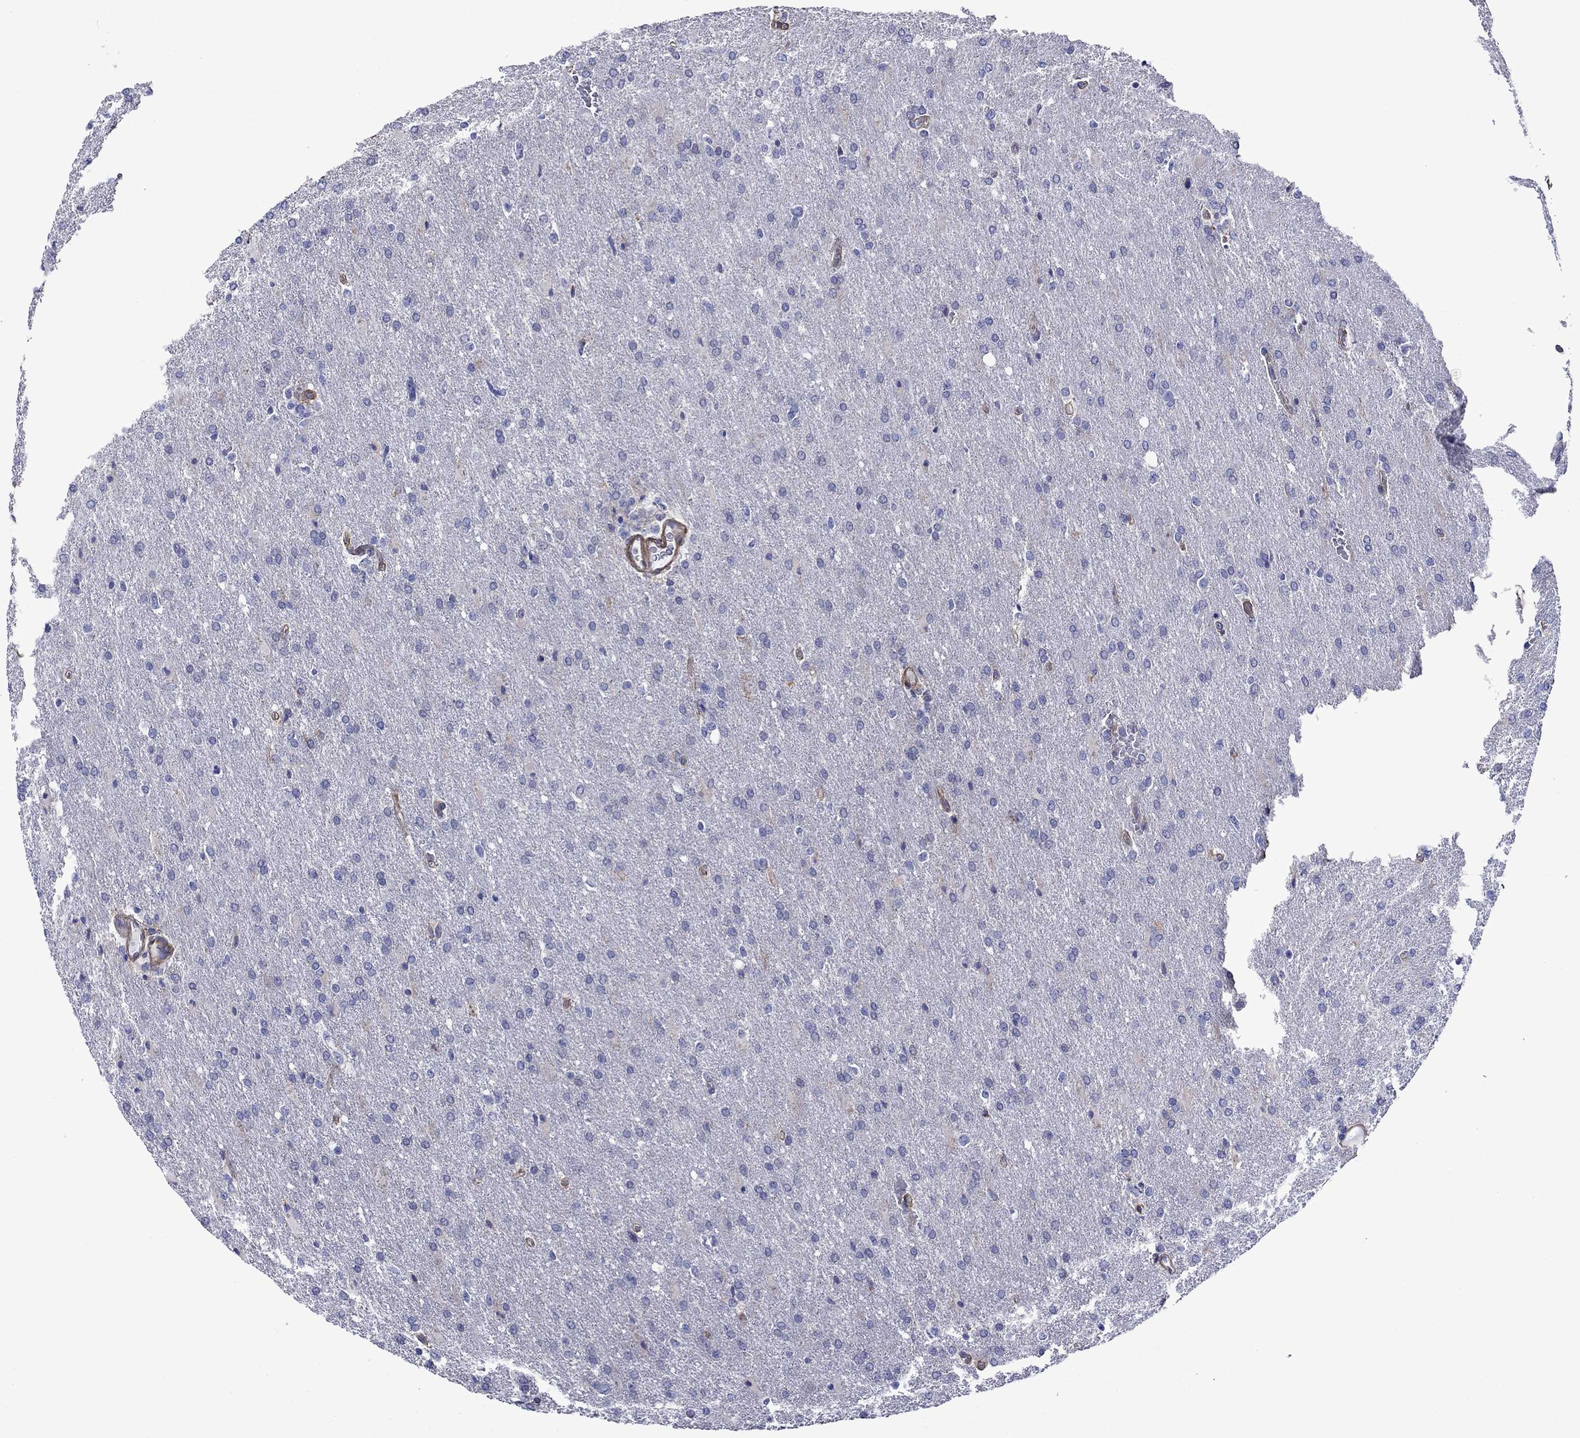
{"staining": {"intensity": "negative", "quantity": "none", "location": "none"}, "tissue": "glioma", "cell_type": "Tumor cells", "image_type": "cancer", "snomed": [{"axis": "morphology", "description": "Glioma, malignant, High grade"}, {"axis": "topography", "description": "Brain"}], "caption": "High power microscopy histopathology image of an IHC micrograph of glioma, revealing no significant positivity in tumor cells.", "gene": "HSPG2", "patient": {"sex": "male", "age": 68}}